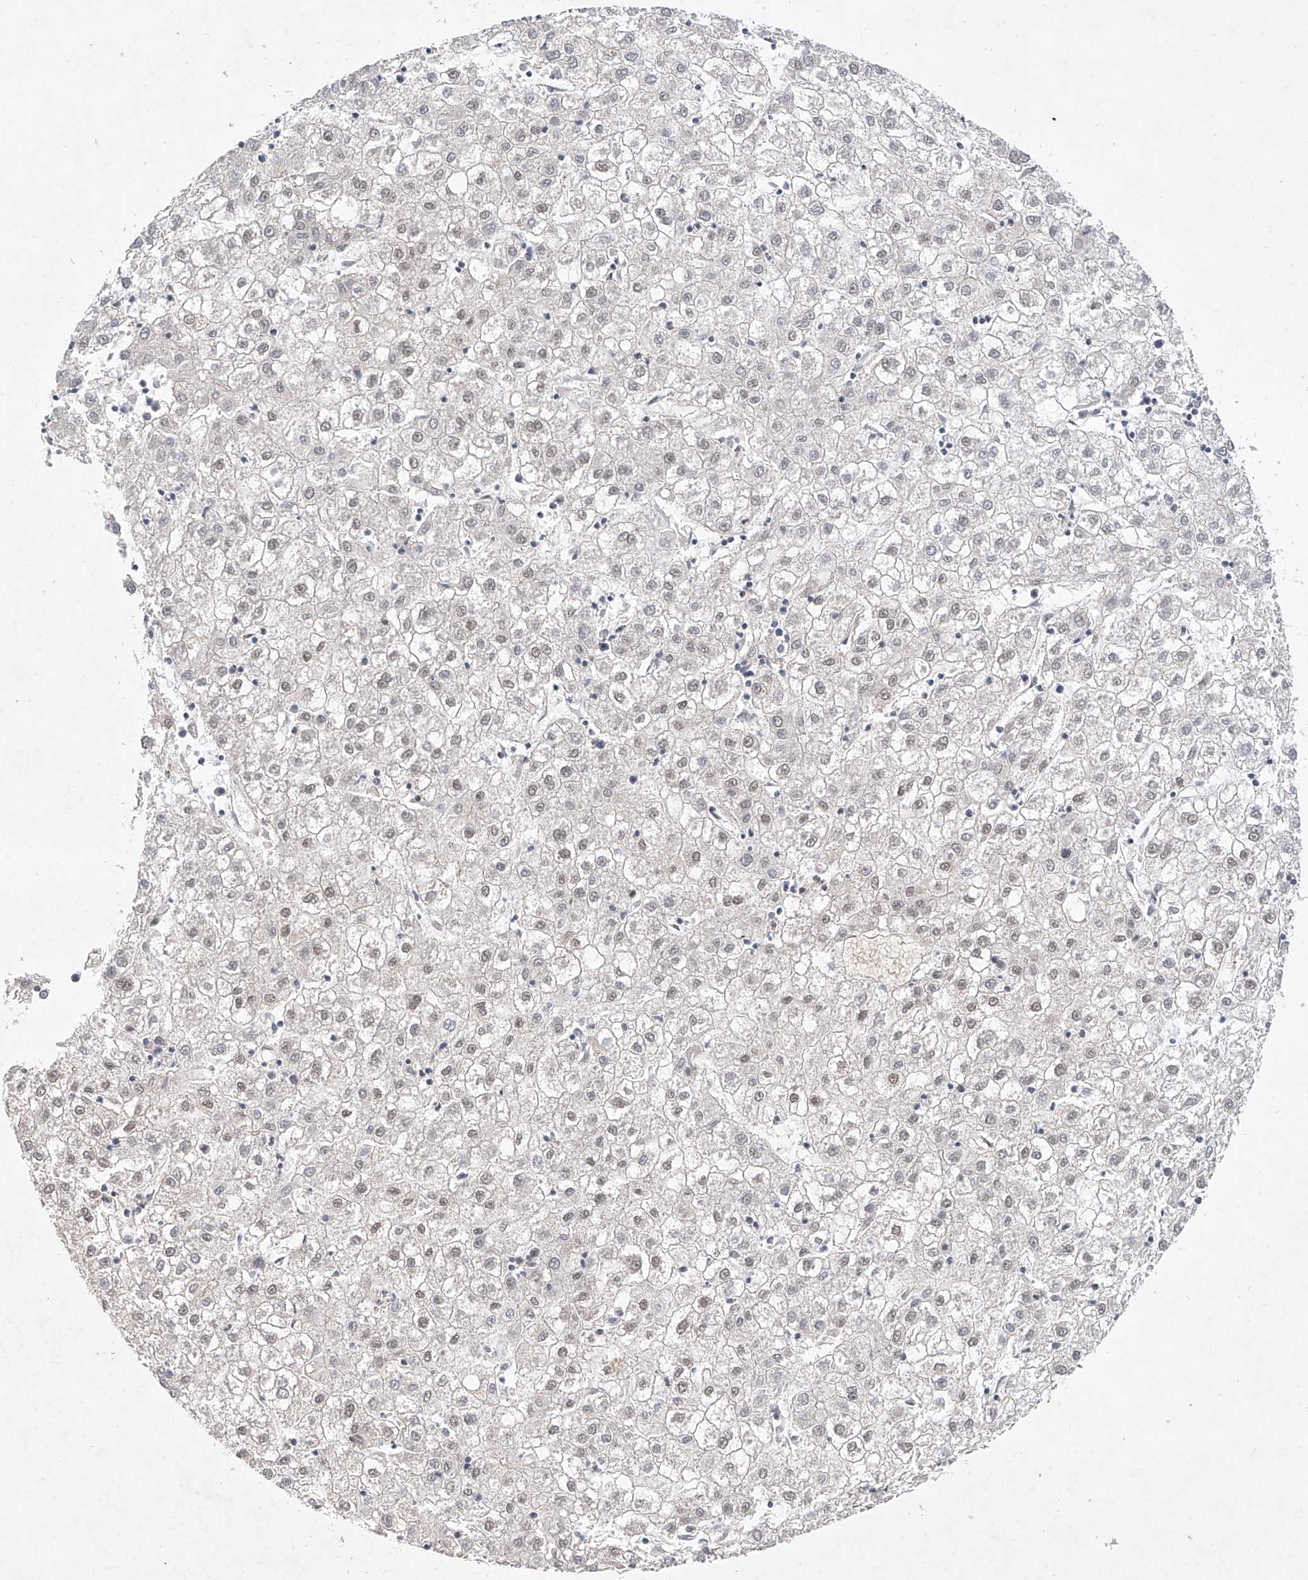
{"staining": {"intensity": "negative", "quantity": "none", "location": "none"}, "tissue": "liver cancer", "cell_type": "Tumor cells", "image_type": "cancer", "snomed": [{"axis": "morphology", "description": "Carcinoma, Hepatocellular, NOS"}, {"axis": "topography", "description": "Liver"}], "caption": "Tumor cells show no significant staining in liver cancer.", "gene": "FASTK", "patient": {"sex": "male", "age": 72}}